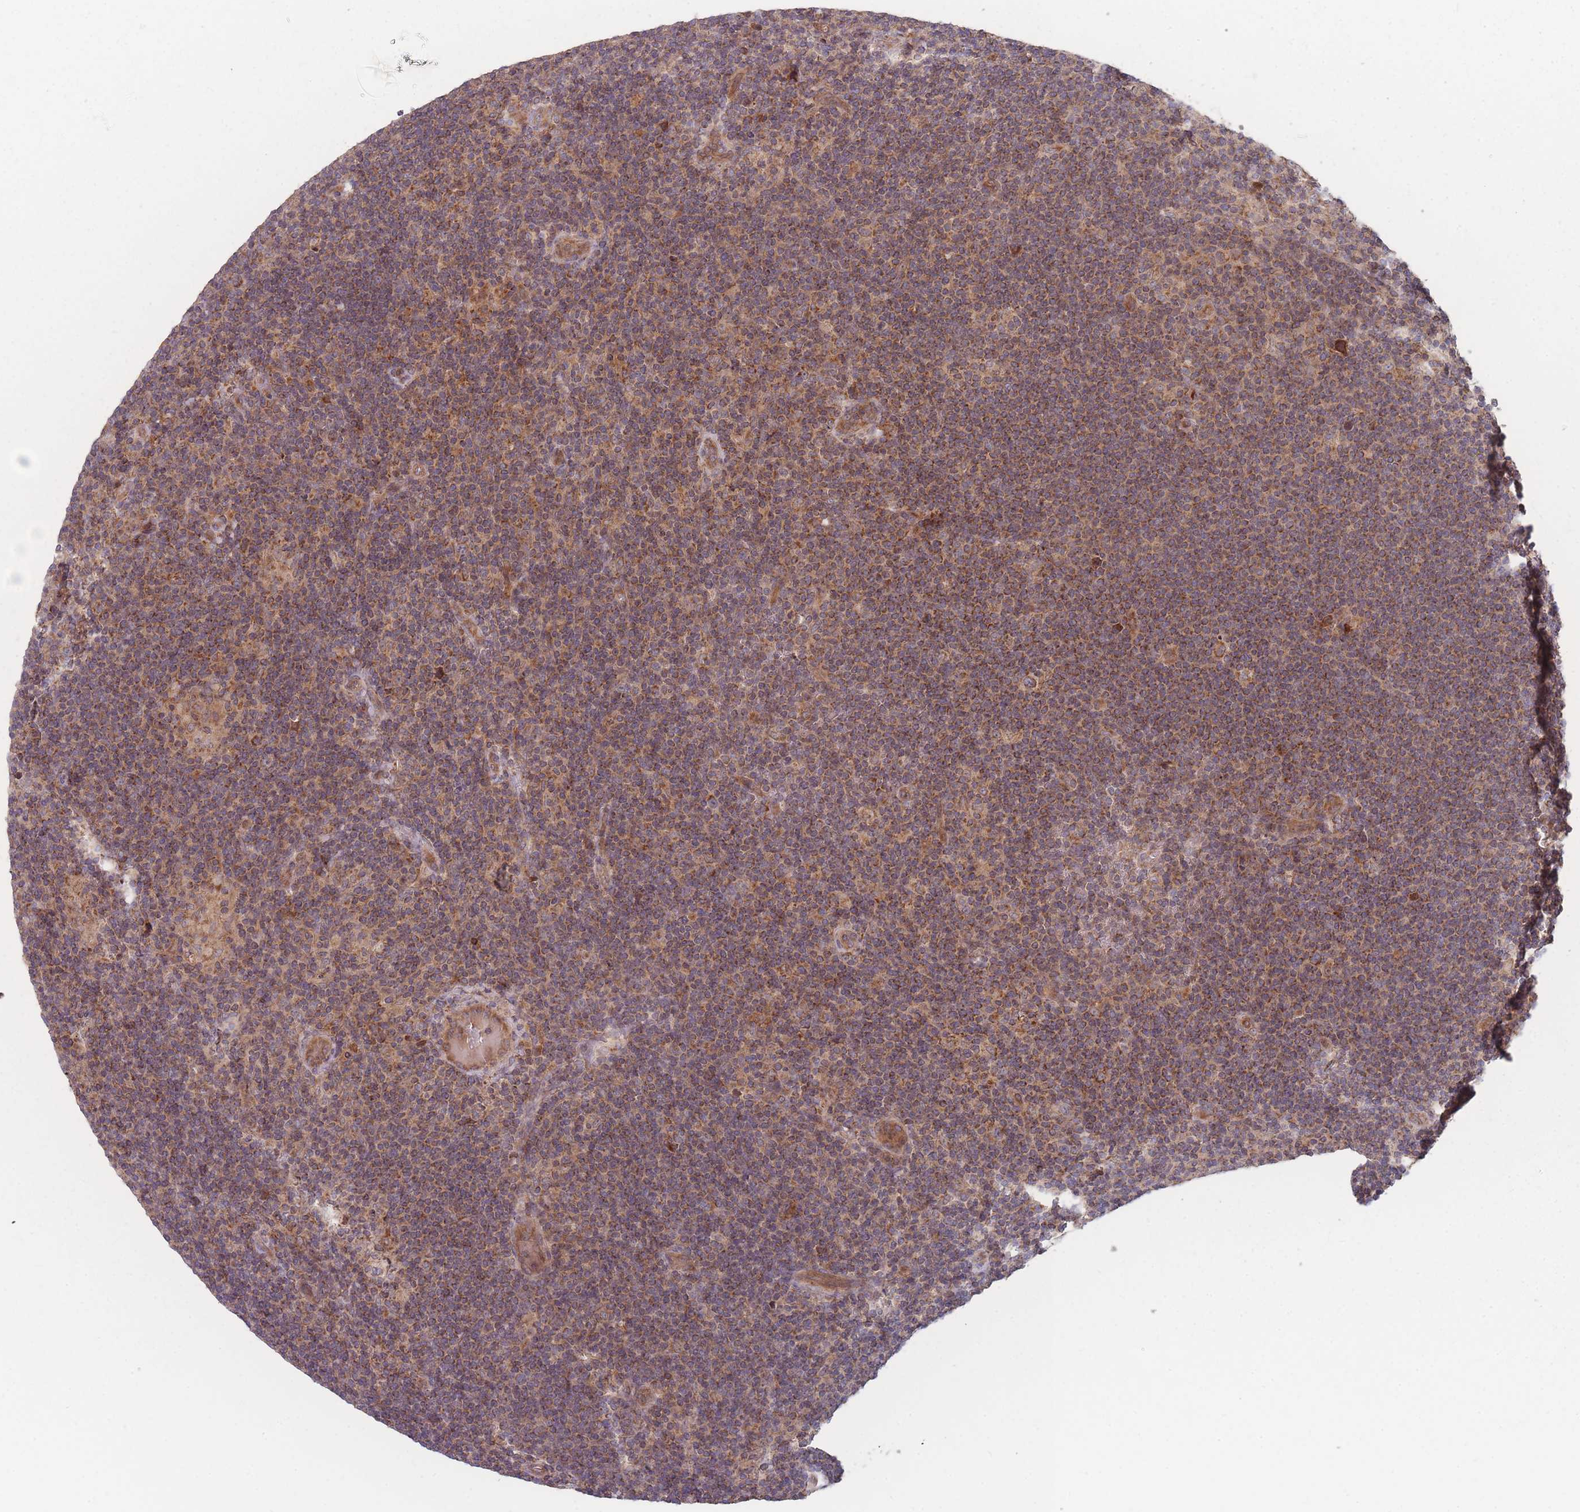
{"staining": {"intensity": "moderate", "quantity": ">75%", "location": "cytoplasmic/membranous"}, "tissue": "lymphoma", "cell_type": "Tumor cells", "image_type": "cancer", "snomed": [{"axis": "morphology", "description": "Hodgkin's disease, NOS"}, {"axis": "topography", "description": "Lymph node"}], "caption": "Lymphoma stained for a protein reveals moderate cytoplasmic/membranous positivity in tumor cells.", "gene": "ATP5MG", "patient": {"sex": "female", "age": 57}}